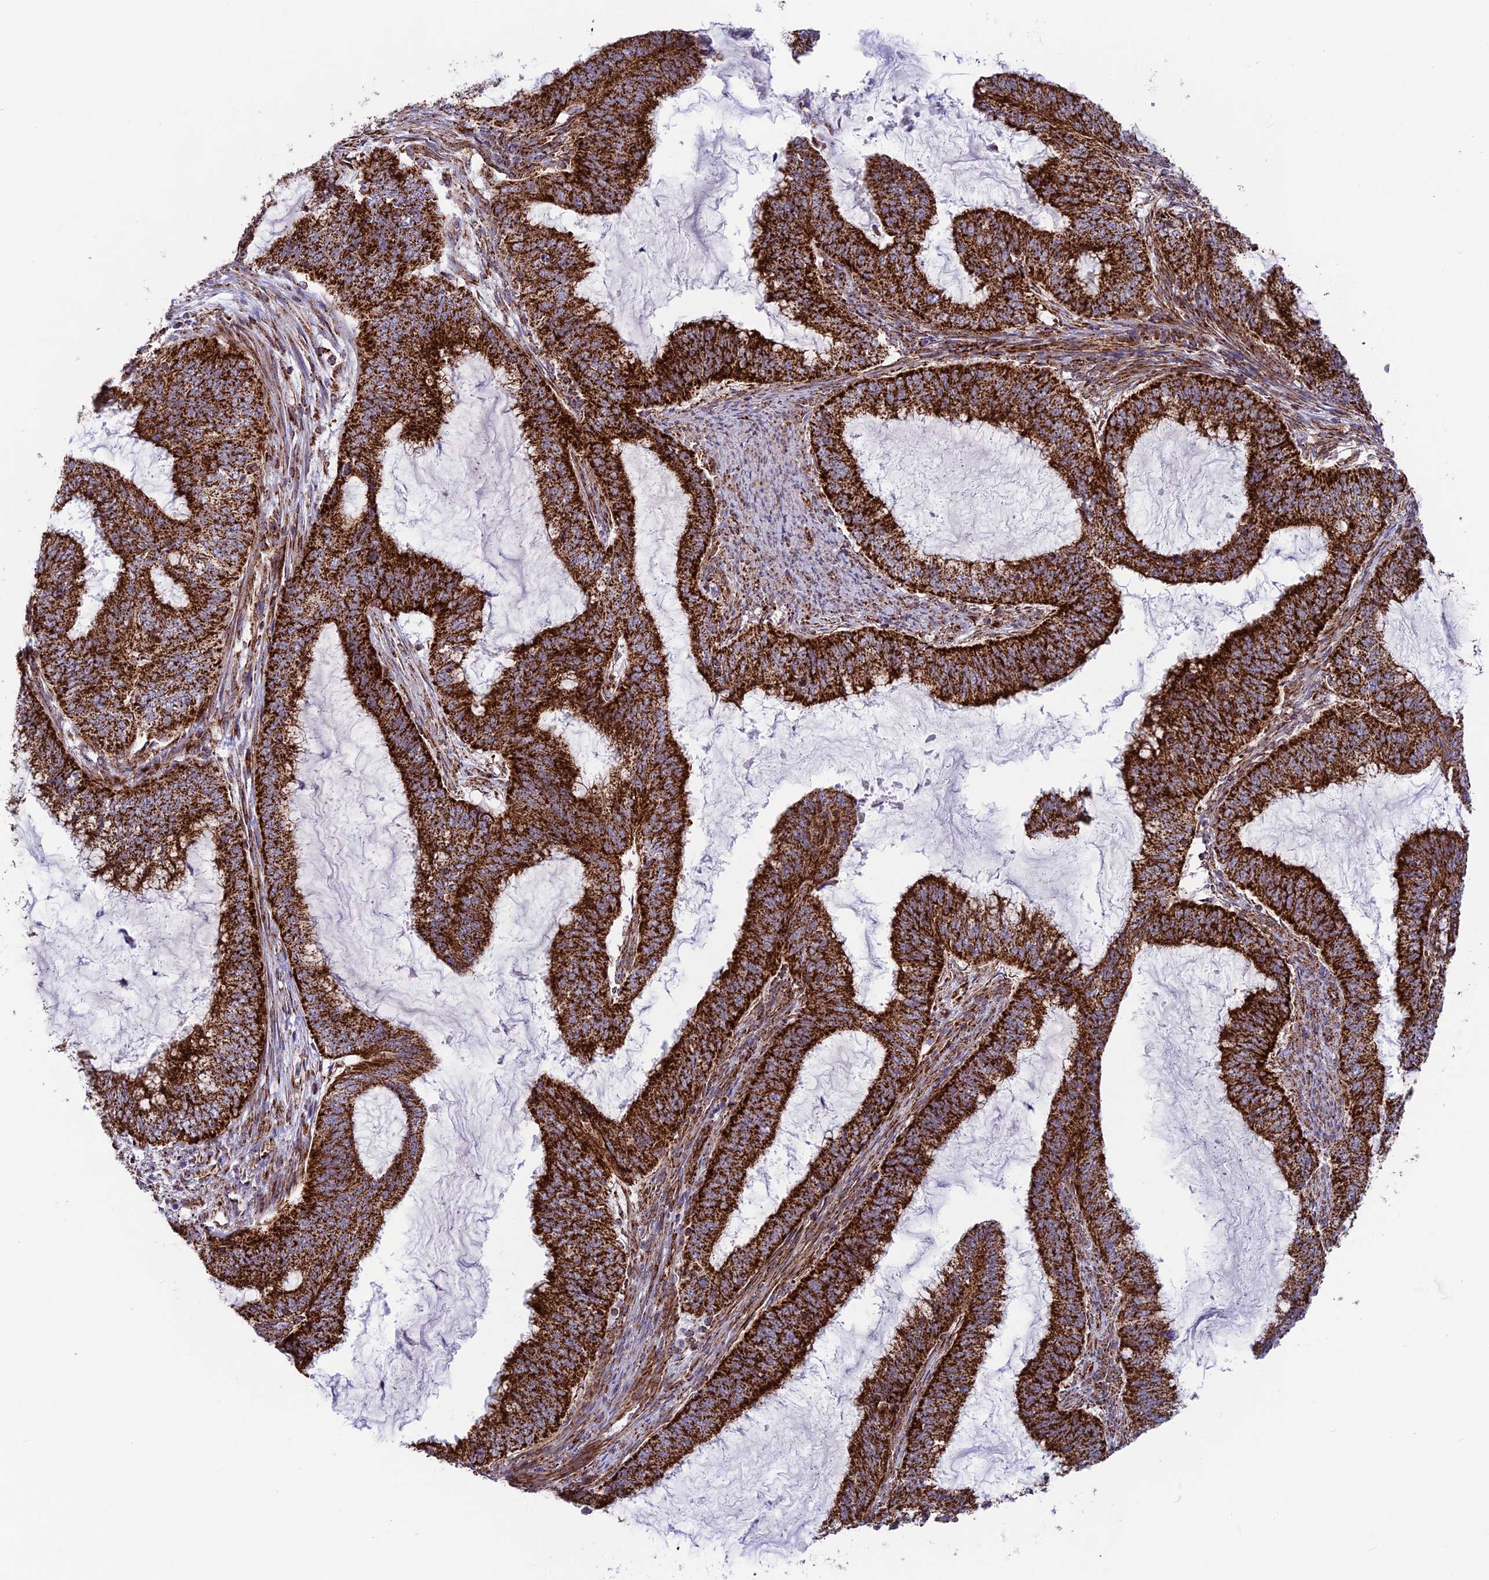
{"staining": {"intensity": "strong", "quantity": ">75%", "location": "cytoplasmic/membranous"}, "tissue": "endometrial cancer", "cell_type": "Tumor cells", "image_type": "cancer", "snomed": [{"axis": "morphology", "description": "Adenocarcinoma, NOS"}, {"axis": "topography", "description": "Endometrium"}], "caption": "Tumor cells demonstrate high levels of strong cytoplasmic/membranous expression in approximately >75% of cells in human endometrial adenocarcinoma.", "gene": "MRPS18B", "patient": {"sex": "female", "age": 51}}